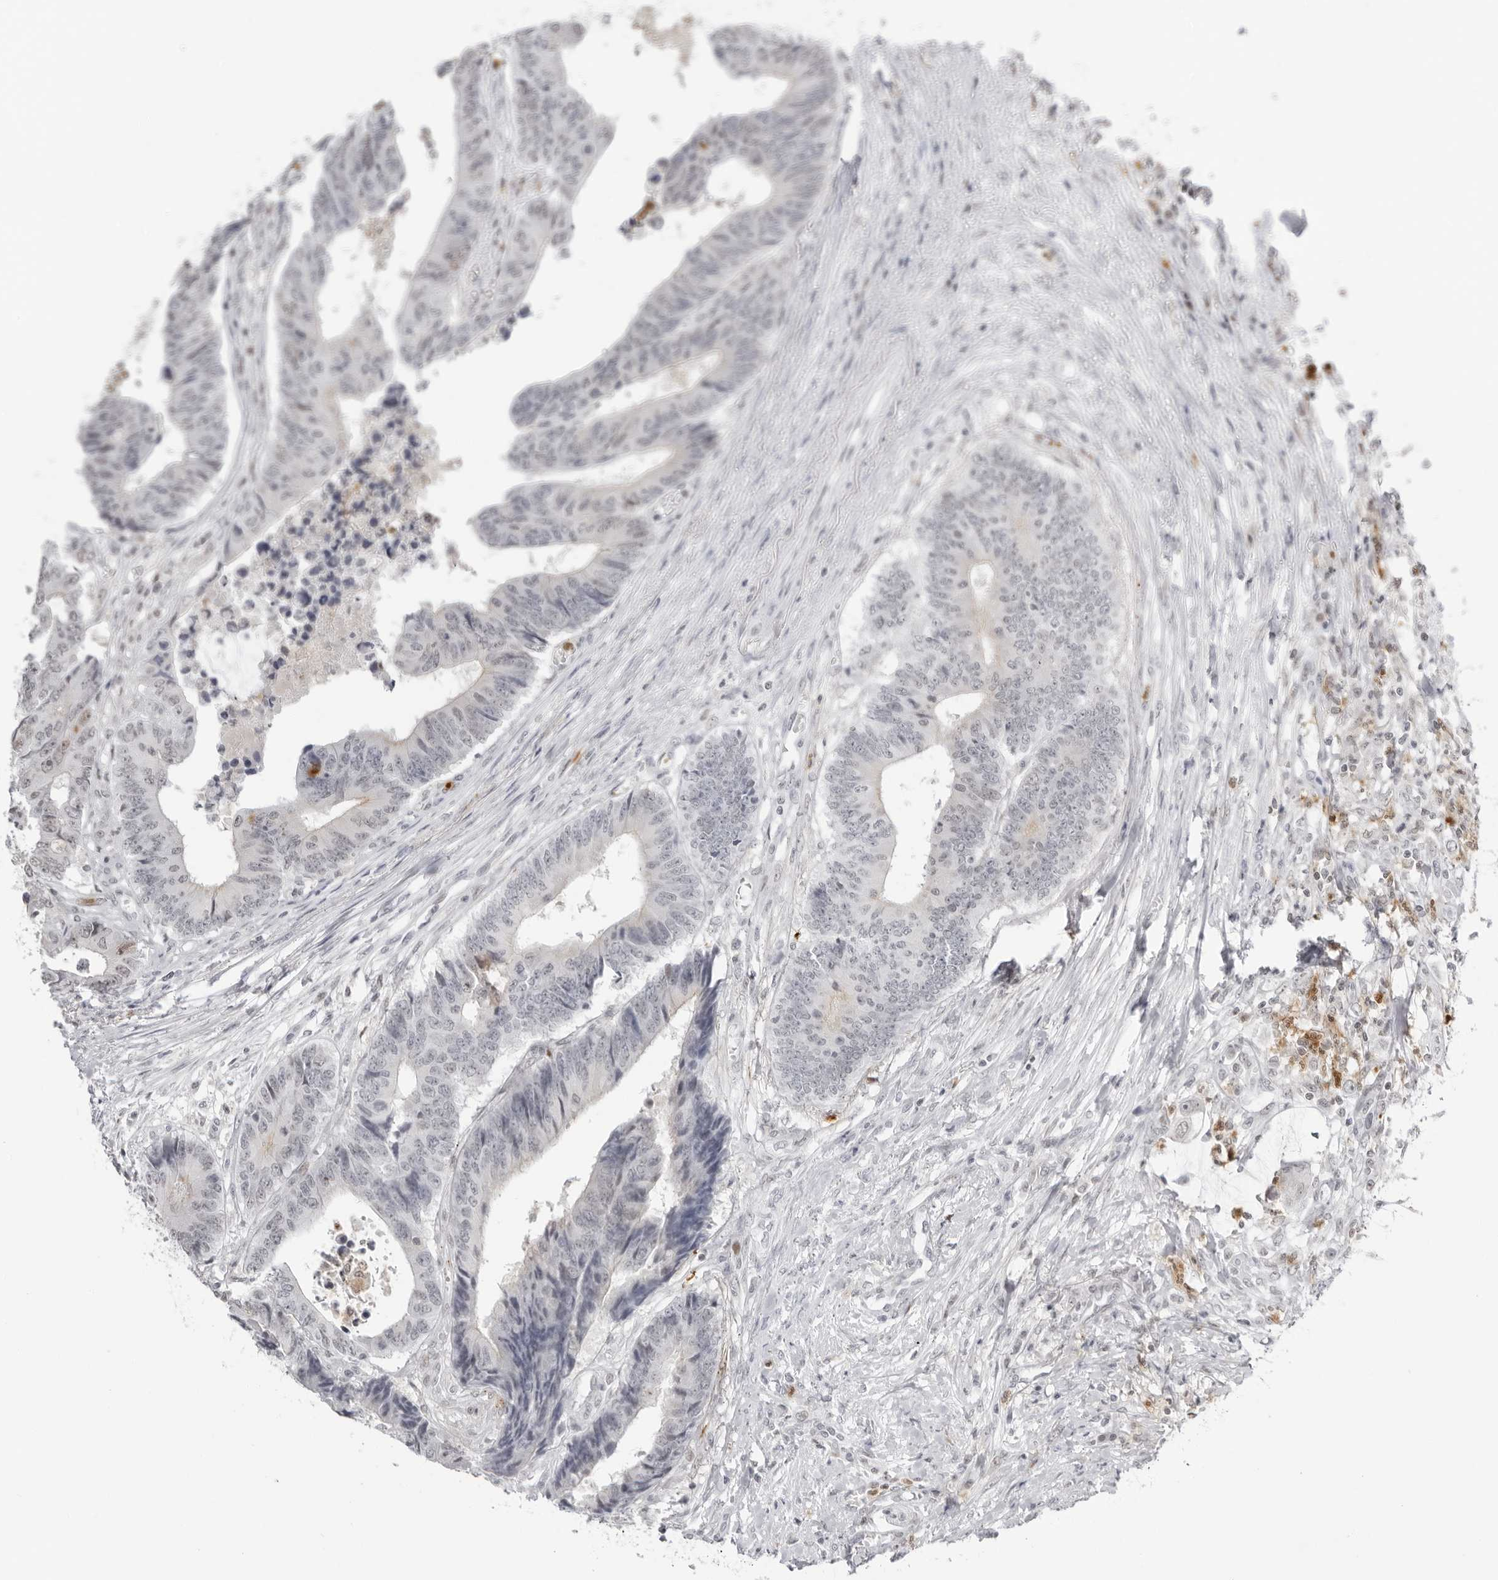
{"staining": {"intensity": "negative", "quantity": "none", "location": "none"}, "tissue": "colorectal cancer", "cell_type": "Tumor cells", "image_type": "cancer", "snomed": [{"axis": "morphology", "description": "Adenocarcinoma, NOS"}, {"axis": "topography", "description": "Rectum"}], "caption": "The histopathology image demonstrates no staining of tumor cells in adenocarcinoma (colorectal).", "gene": "RNF146", "patient": {"sex": "male", "age": 84}}